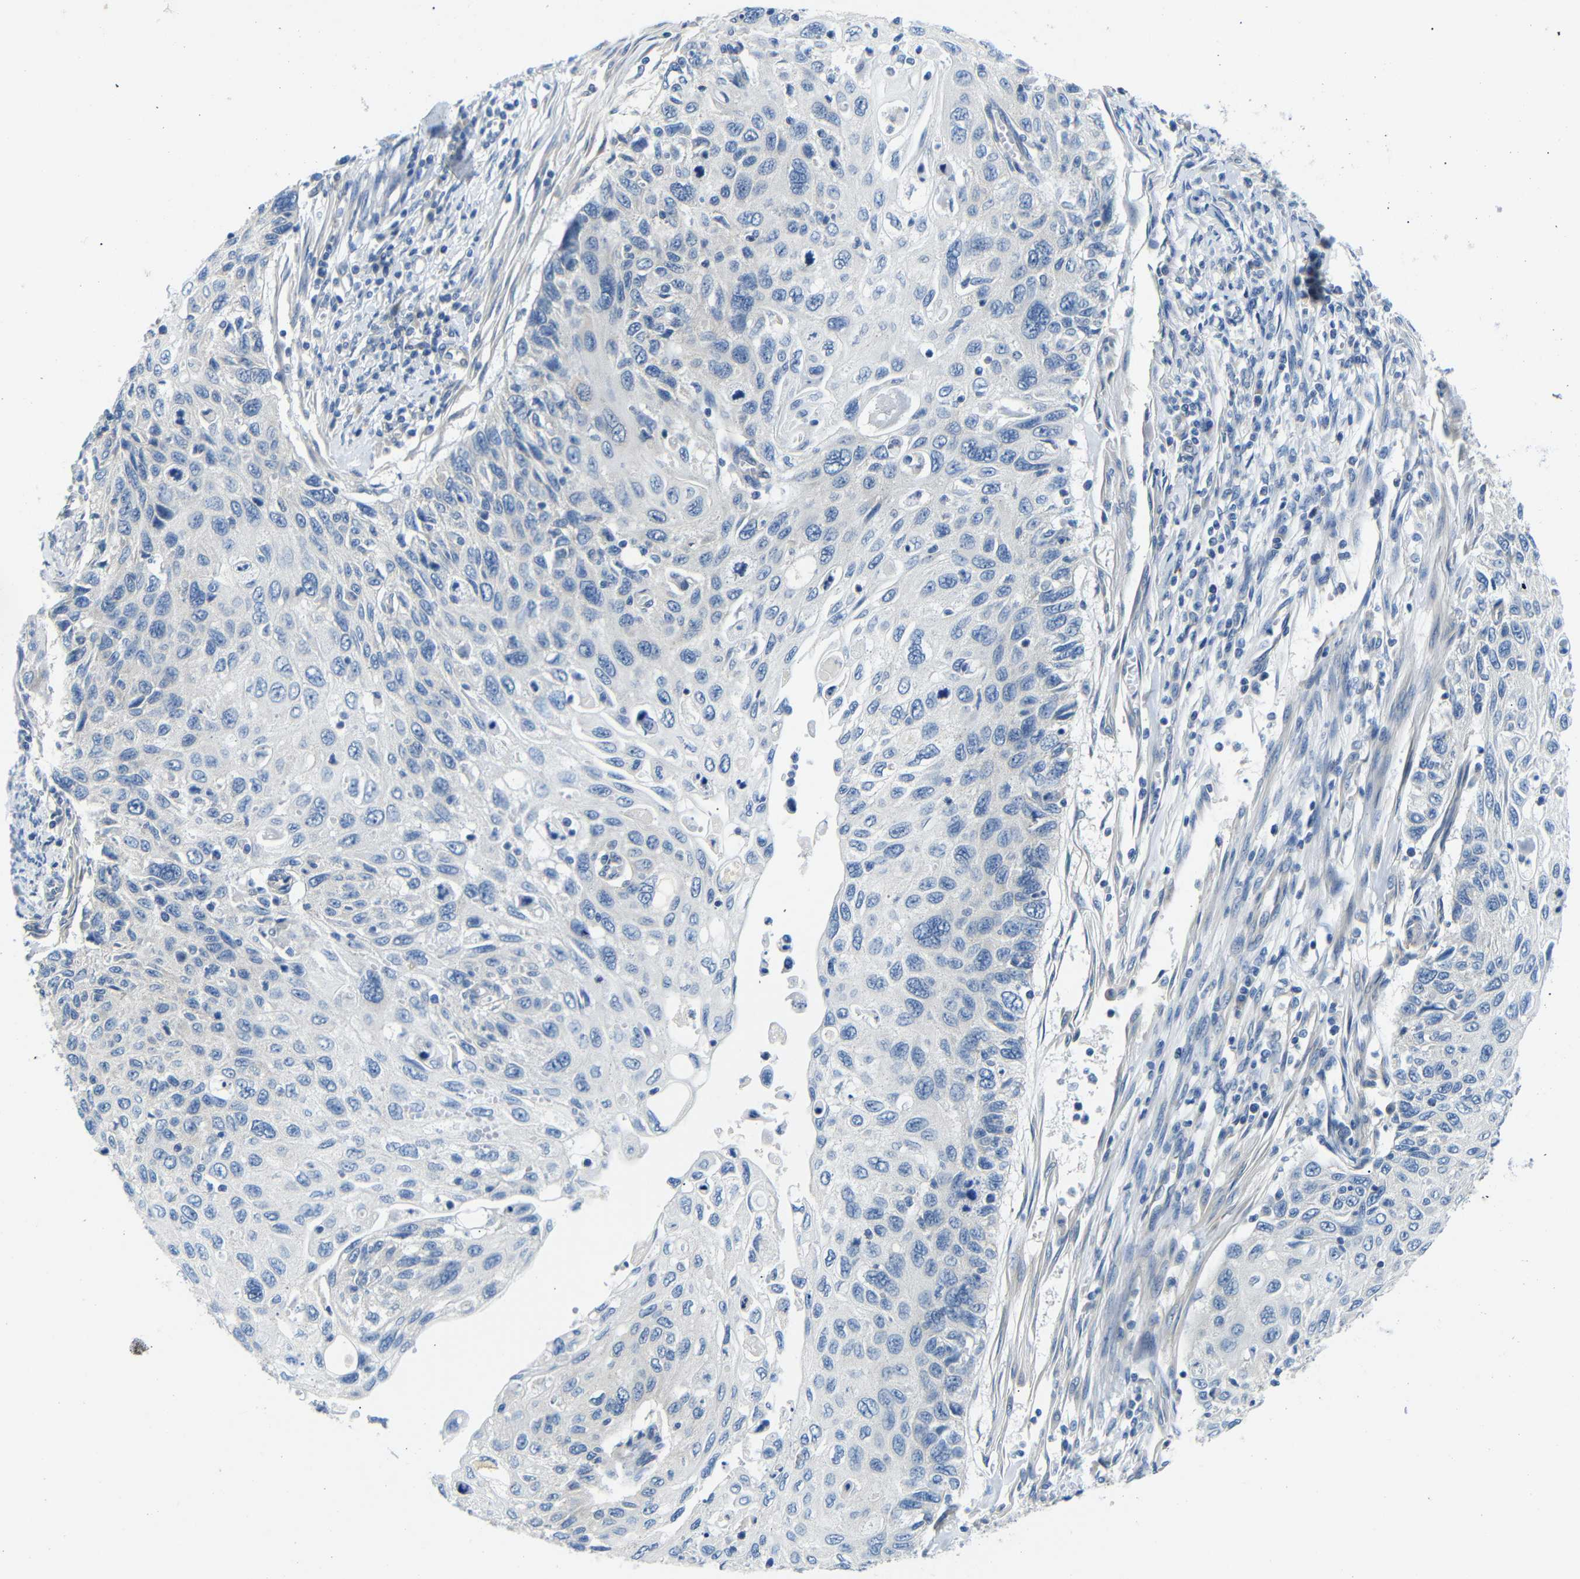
{"staining": {"intensity": "negative", "quantity": "none", "location": "none"}, "tissue": "cervical cancer", "cell_type": "Tumor cells", "image_type": "cancer", "snomed": [{"axis": "morphology", "description": "Squamous cell carcinoma, NOS"}, {"axis": "topography", "description": "Cervix"}], "caption": "Cervical cancer was stained to show a protein in brown. There is no significant staining in tumor cells.", "gene": "DCP1A", "patient": {"sex": "female", "age": 70}}